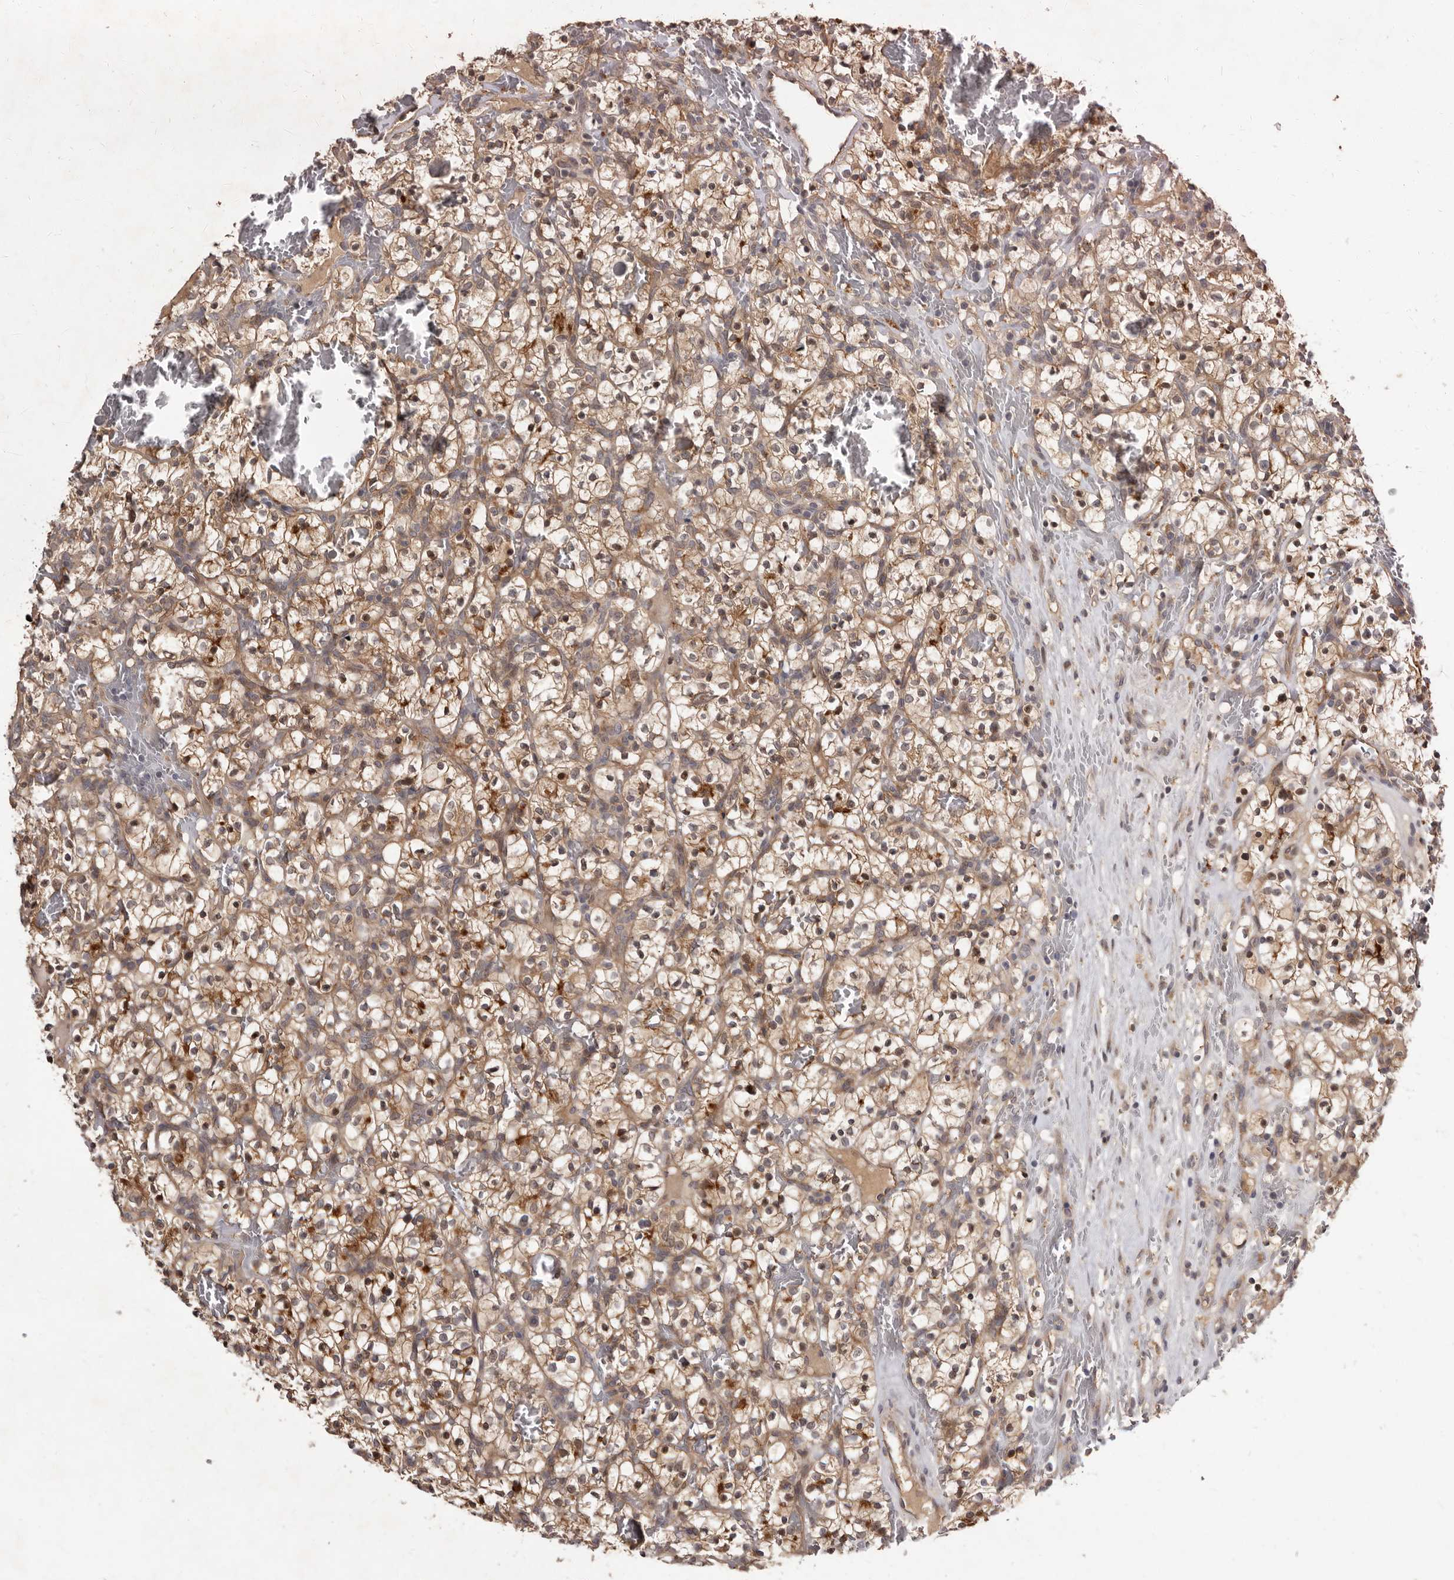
{"staining": {"intensity": "moderate", "quantity": ">75%", "location": "cytoplasmic/membranous,nuclear"}, "tissue": "renal cancer", "cell_type": "Tumor cells", "image_type": "cancer", "snomed": [{"axis": "morphology", "description": "Adenocarcinoma, NOS"}, {"axis": "topography", "description": "Kidney"}], "caption": "Immunohistochemical staining of renal adenocarcinoma demonstrates medium levels of moderate cytoplasmic/membranous and nuclear protein expression in about >75% of tumor cells.", "gene": "INAVA", "patient": {"sex": "female", "age": 57}}